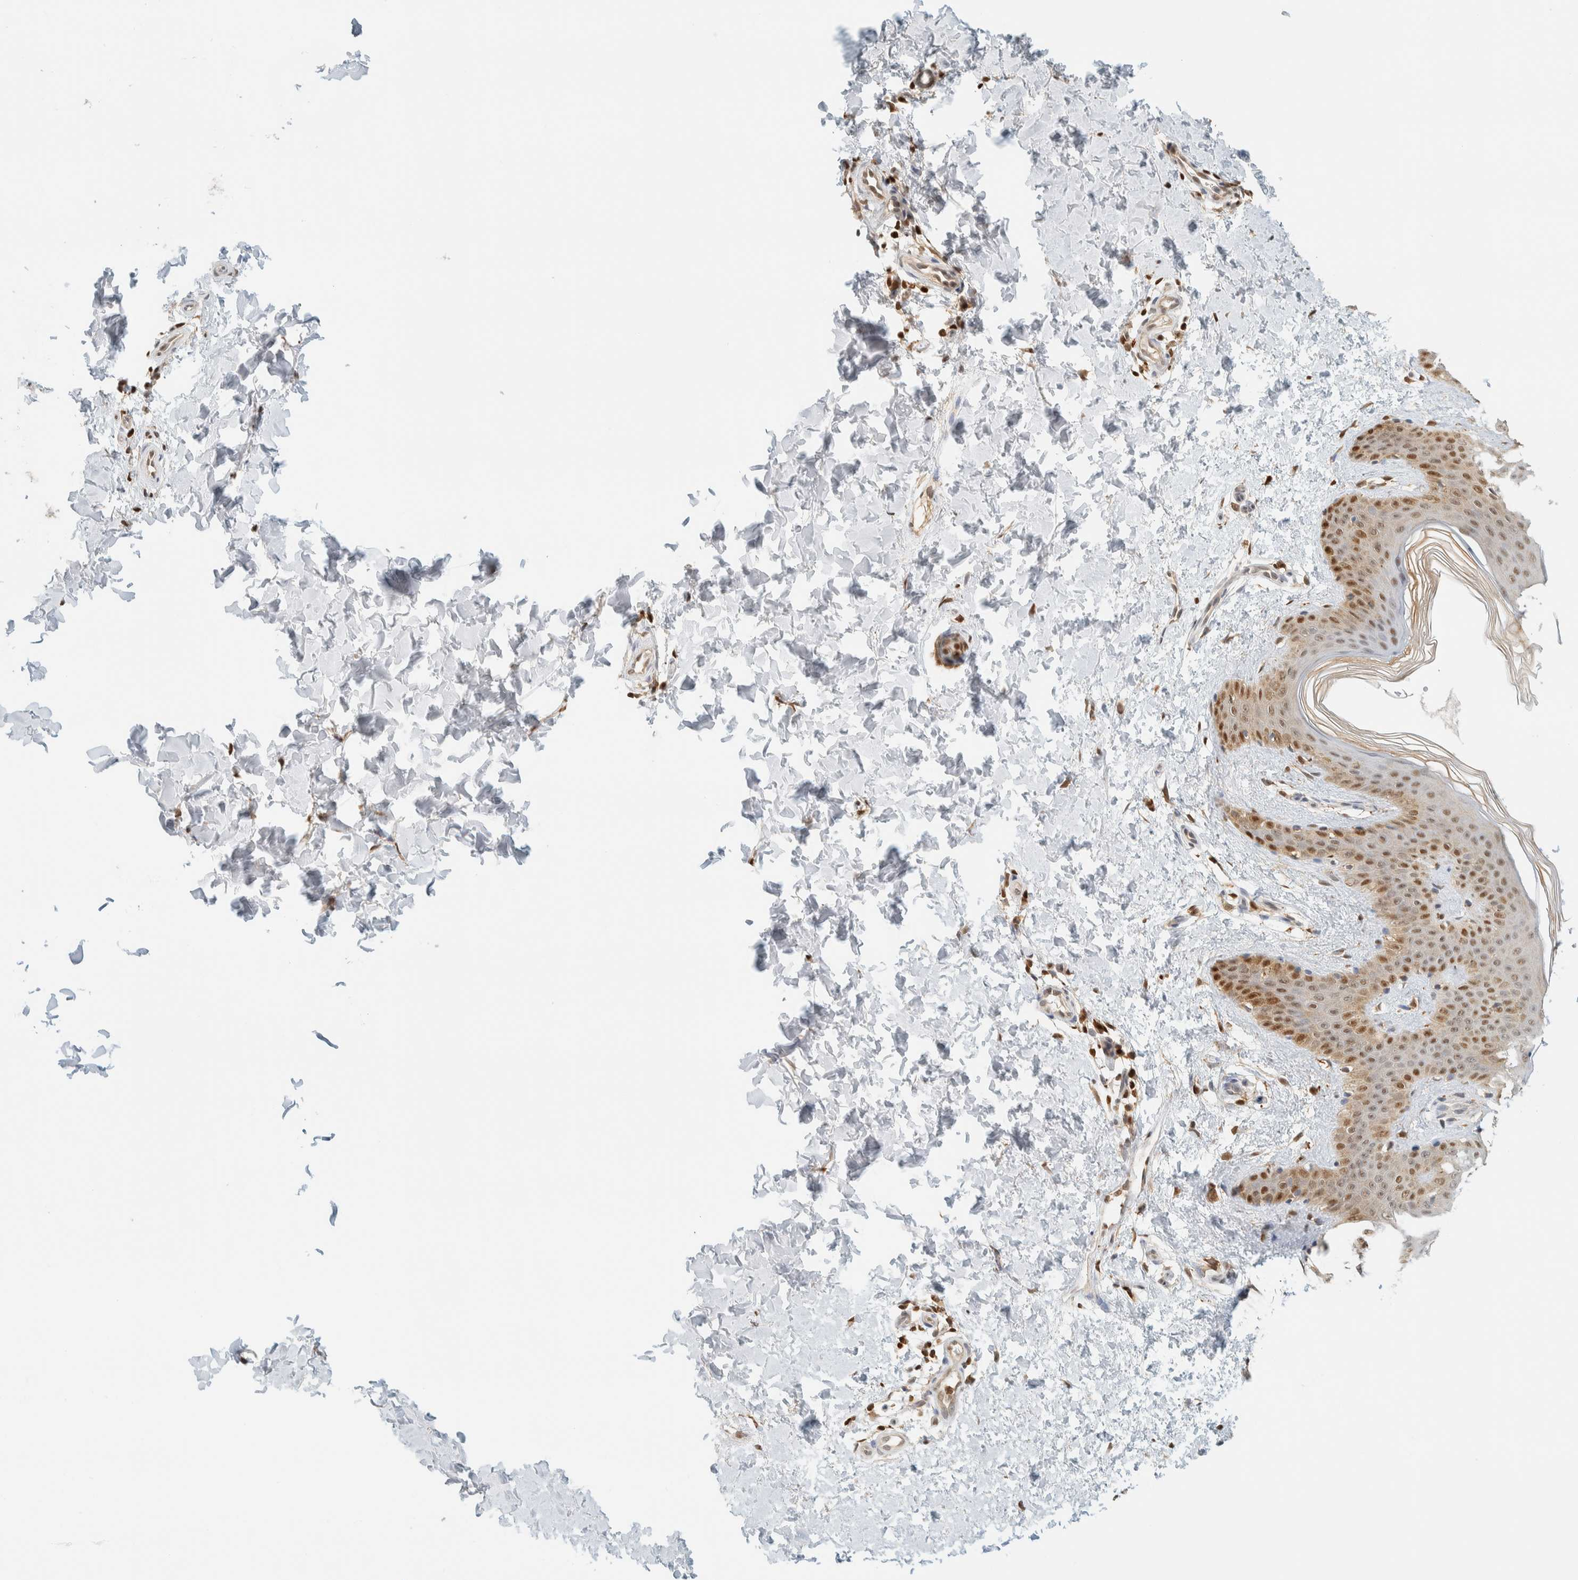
{"staining": {"intensity": "moderate", "quantity": ">75%", "location": "cytoplasmic/membranous,nuclear"}, "tissue": "skin", "cell_type": "Fibroblasts", "image_type": "normal", "snomed": [{"axis": "morphology", "description": "Normal tissue, NOS"}, {"axis": "morphology", "description": "Neoplasm, benign, NOS"}, {"axis": "topography", "description": "Skin"}, {"axis": "topography", "description": "Soft tissue"}], "caption": "Immunohistochemistry (IHC) photomicrograph of benign skin: human skin stained using immunohistochemistry exhibits medium levels of moderate protein expression localized specifically in the cytoplasmic/membranous,nuclear of fibroblasts, appearing as a cytoplasmic/membranous,nuclear brown color.", "gene": "ZBTB37", "patient": {"sex": "male", "age": 26}}